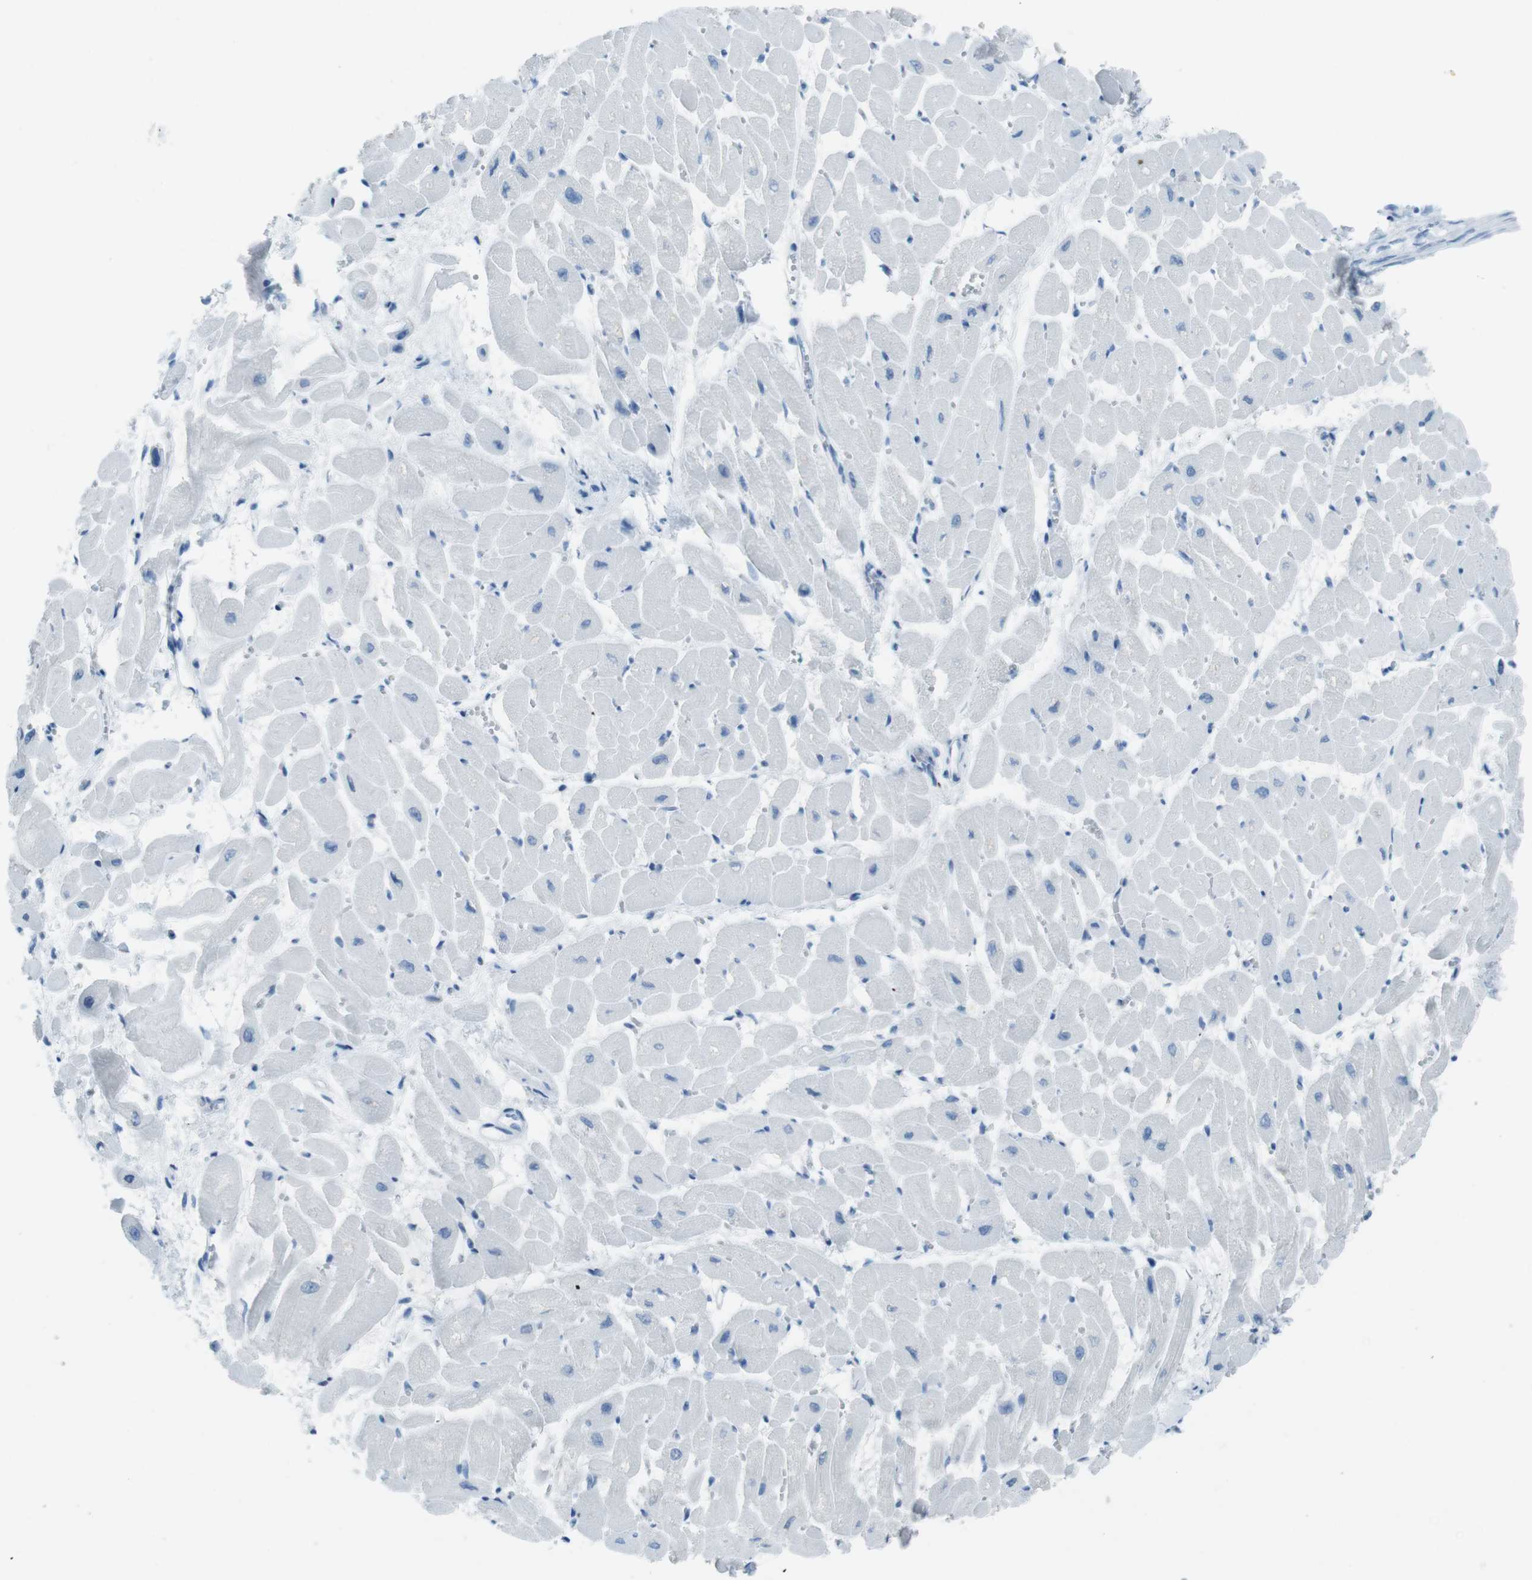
{"staining": {"intensity": "negative", "quantity": "none", "location": "none"}, "tissue": "heart muscle", "cell_type": "Cardiomyocytes", "image_type": "normal", "snomed": [{"axis": "morphology", "description": "Normal tissue, NOS"}, {"axis": "topography", "description": "Heart"}], "caption": "Immunohistochemistry (IHC) micrograph of normal heart muscle stained for a protein (brown), which reveals no staining in cardiomyocytes.", "gene": "TMEM207", "patient": {"sex": "male", "age": 45}}